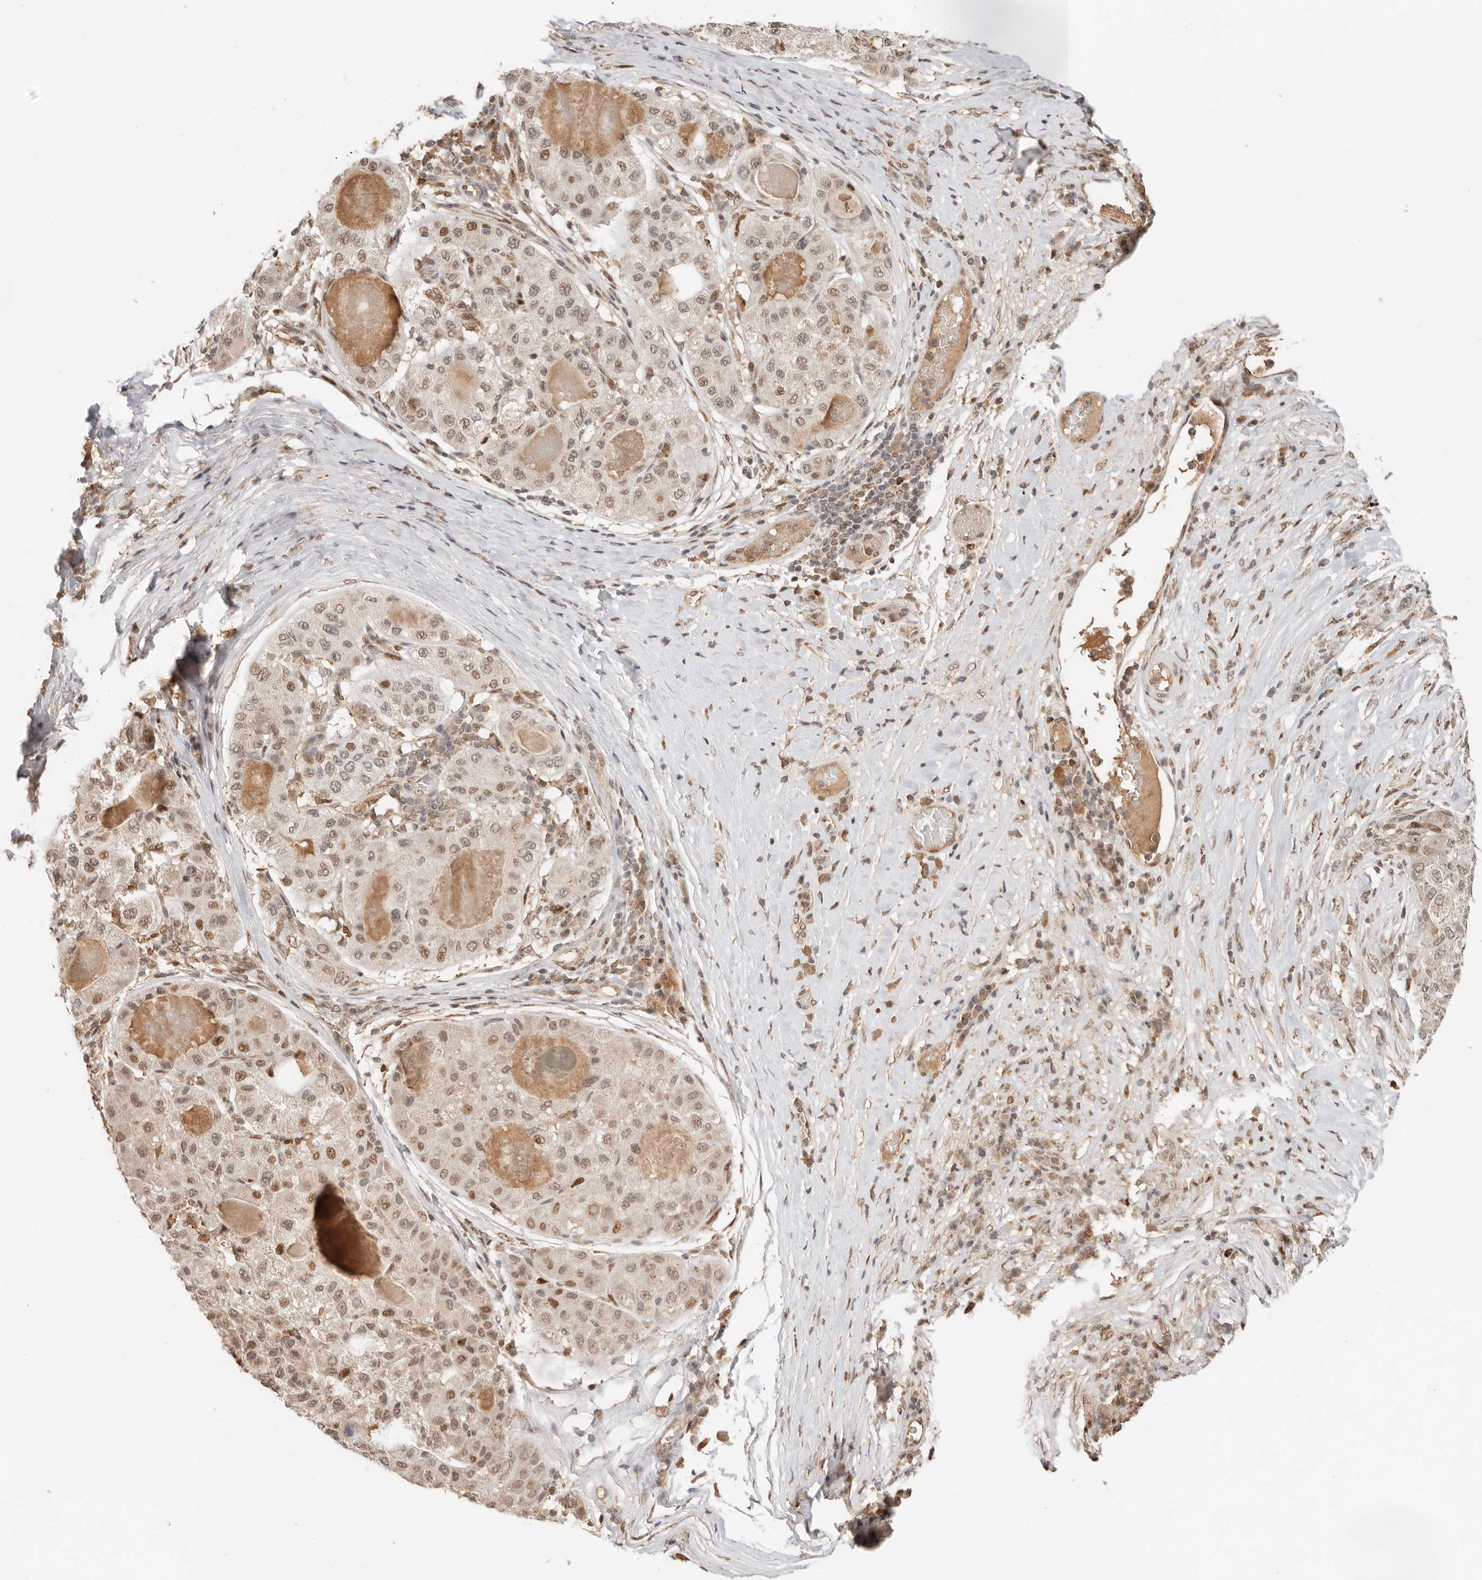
{"staining": {"intensity": "moderate", "quantity": "25%-75%", "location": "nuclear"}, "tissue": "liver cancer", "cell_type": "Tumor cells", "image_type": "cancer", "snomed": [{"axis": "morphology", "description": "Carcinoma, Hepatocellular, NOS"}, {"axis": "topography", "description": "Liver"}], "caption": "Immunohistochemistry histopathology image of human hepatocellular carcinoma (liver) stained for a protein (brown), which demonstrates medium levels of moderate nuclear positivity in approximately 25%-75% of tumor cells.", "gene": "NPAS2", "patient": {"sex": "male", "age": 80}}